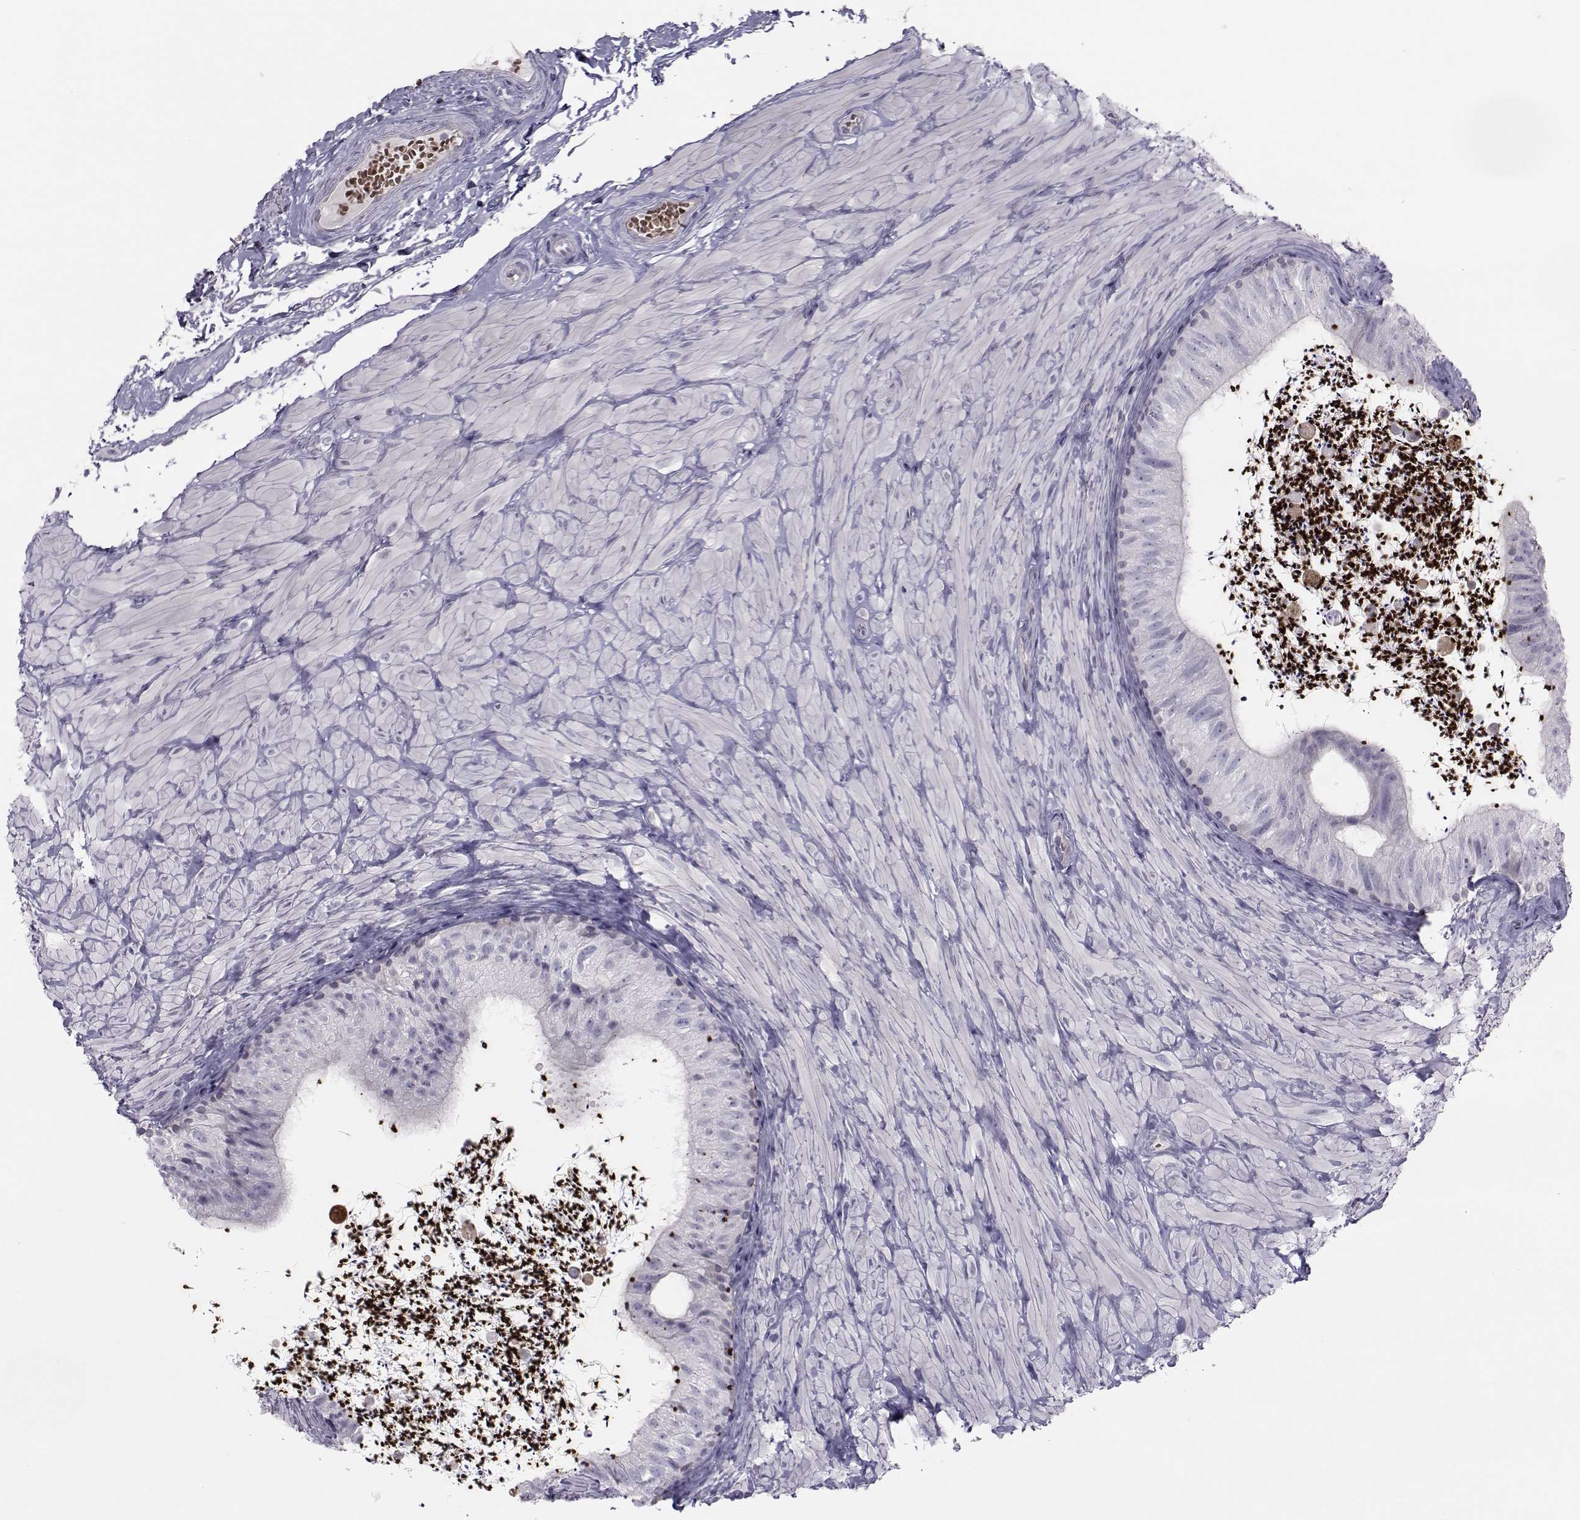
{"staining": {"intensity": "negative", "quantity": "none", "location": "none"}, "tissue": "epididymis", "cell_type": "Glandular cells", "image_type": "normal", "snomed": [{"axis": "morphology", "description": "Normal tissue, NOS"}, {"axis": "topography", "description": "Epididymis"}], "caption": "Normal epididymis was stained to show a protein in brown. There is no significant expression in glandular cells. (DAB (3,3'-diaminobenzidine) immunohistochemistry (IHC) with hematoxylin counter stain).", "gene": "GARIN3", "patient": {"sex": "male", "age": 32}}